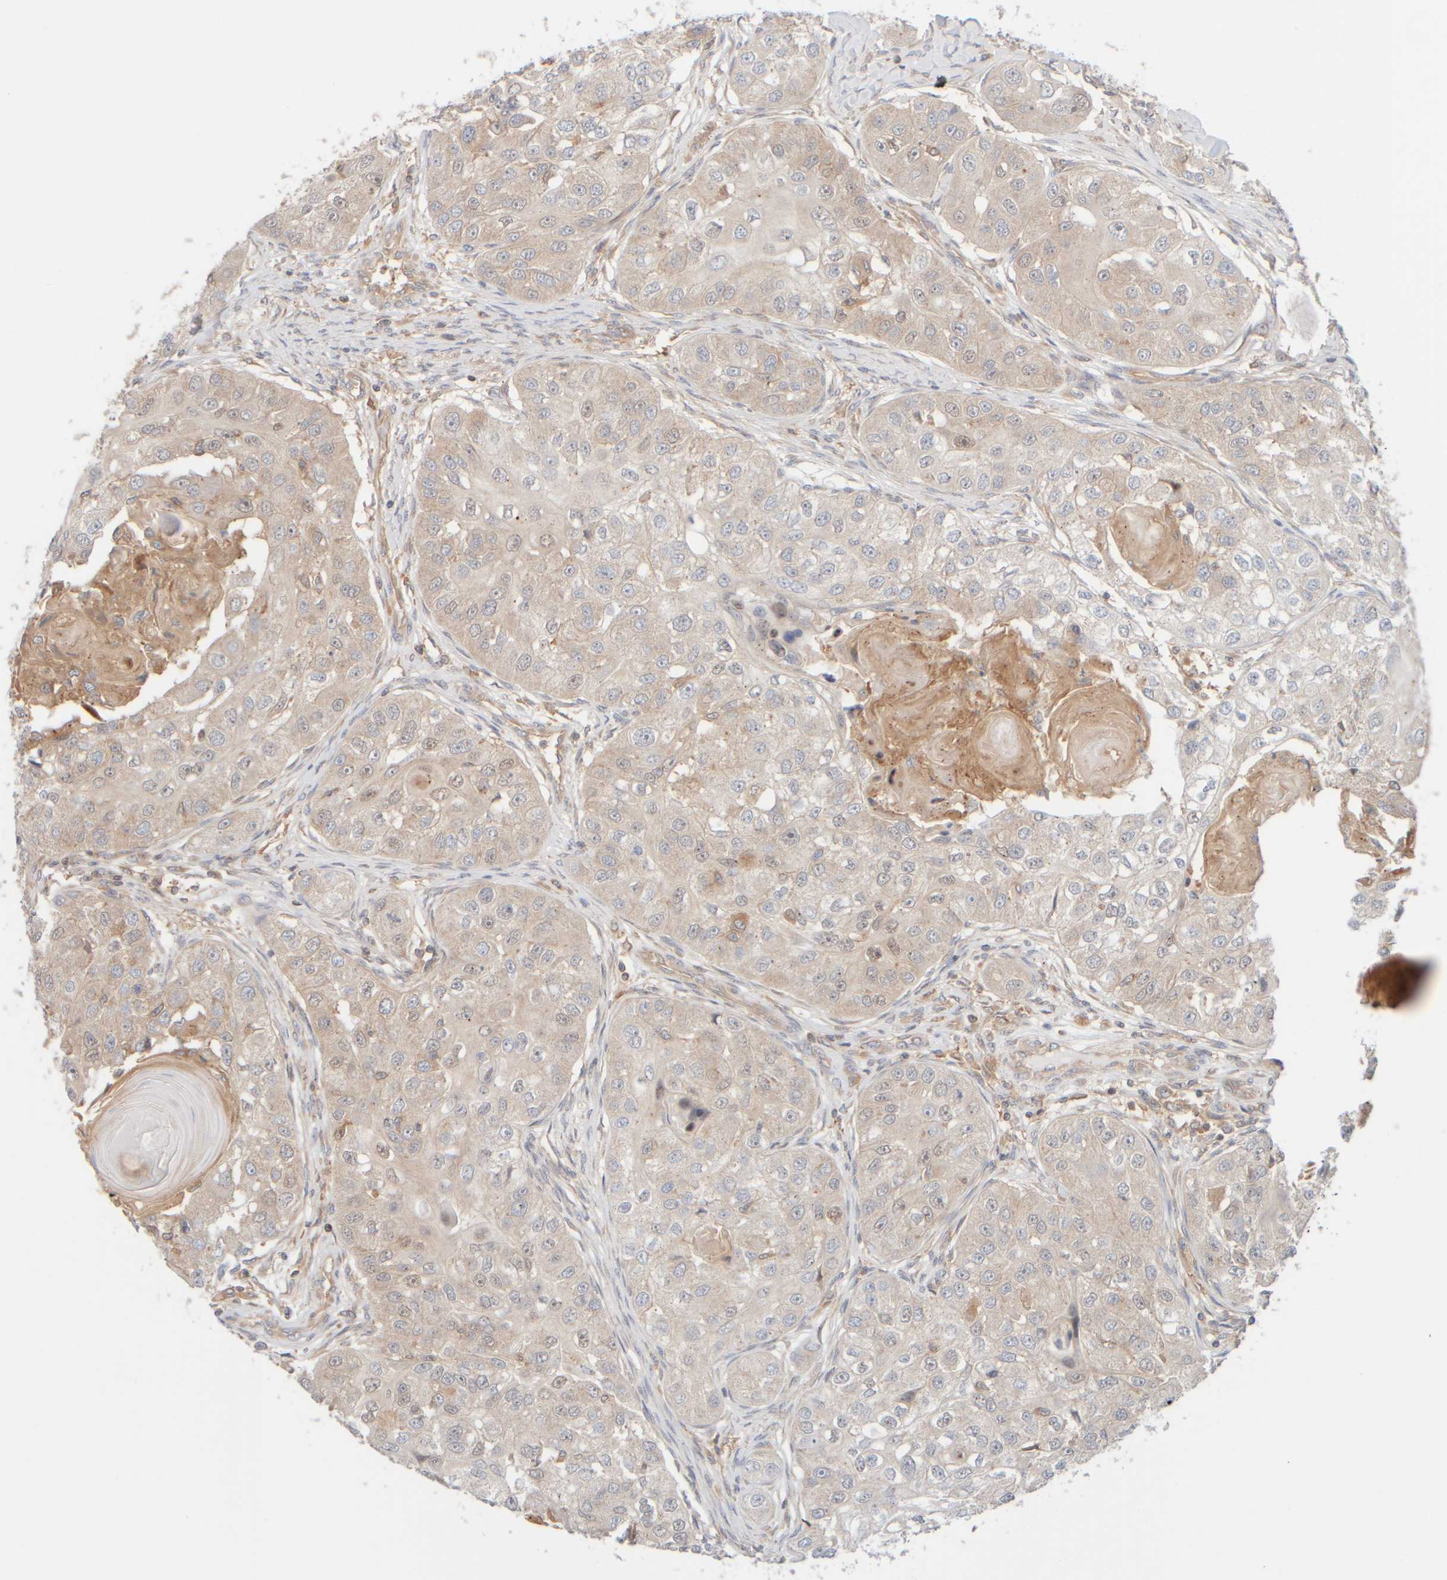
{"staining": {"intensity": "weak", "quantity": "<25%", "location": "cytoplasmic/membranous"}, "tissue": "head and neck cancer", "cell_type": "Tumor cells", "image_type": "cancer", "snomed": [{"axis": "morphology", "description": "Normal tissue, NOS"}, {"axis": "morphology", "description": "Squamous cell carcinoma, NOS"}, {"axis": "topography", "description": "Skeletal muscle"}, {"axis": "topography", "description": "Head-Neck"}], "caption": "This is an immunohistochemistry image of human head and neck squamous cell carcinoma. There is no staining in tumor cells.", "gene": "RABEP1", "patient": {"sex": "male", "age": 51}}